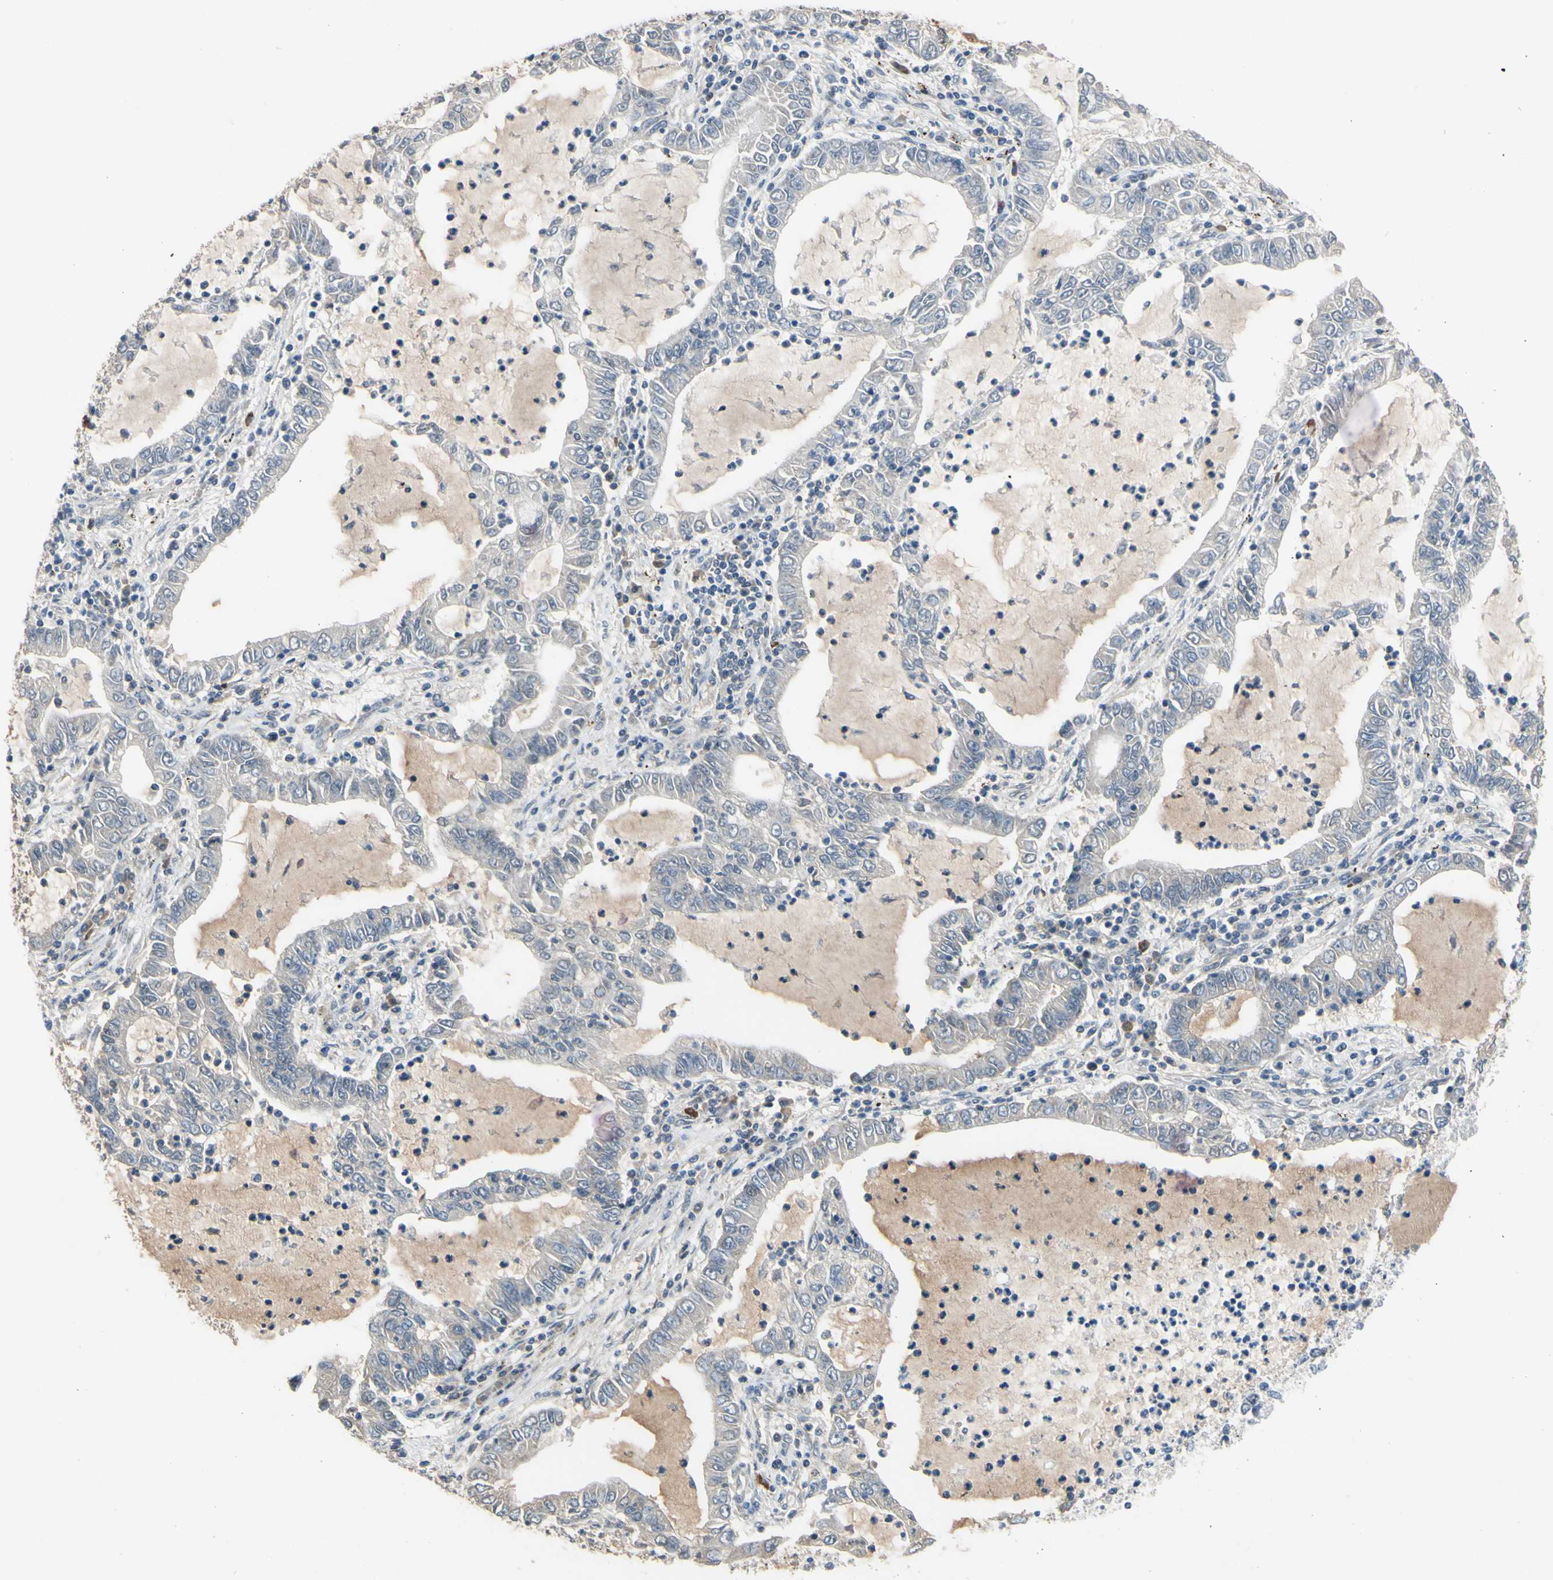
{"staining": {"intensity": "negative", "quantity": "none", "location": "none"}, "tissue": "lung cancer", "cell_type": "Tumor cells", "image_type": "cancer", "snomed": [{"axis": "morphology", "description": "Adenocarcinoma, NOS"}, {"axis": "topography", "description": "Lung"}], "caption": "Lung adenocarcinoma was stained to show a protein in brown. There is no significant expression in tumor cells.", "gene": "LHX9", "patient": {"sex": "female", "age": 51}}